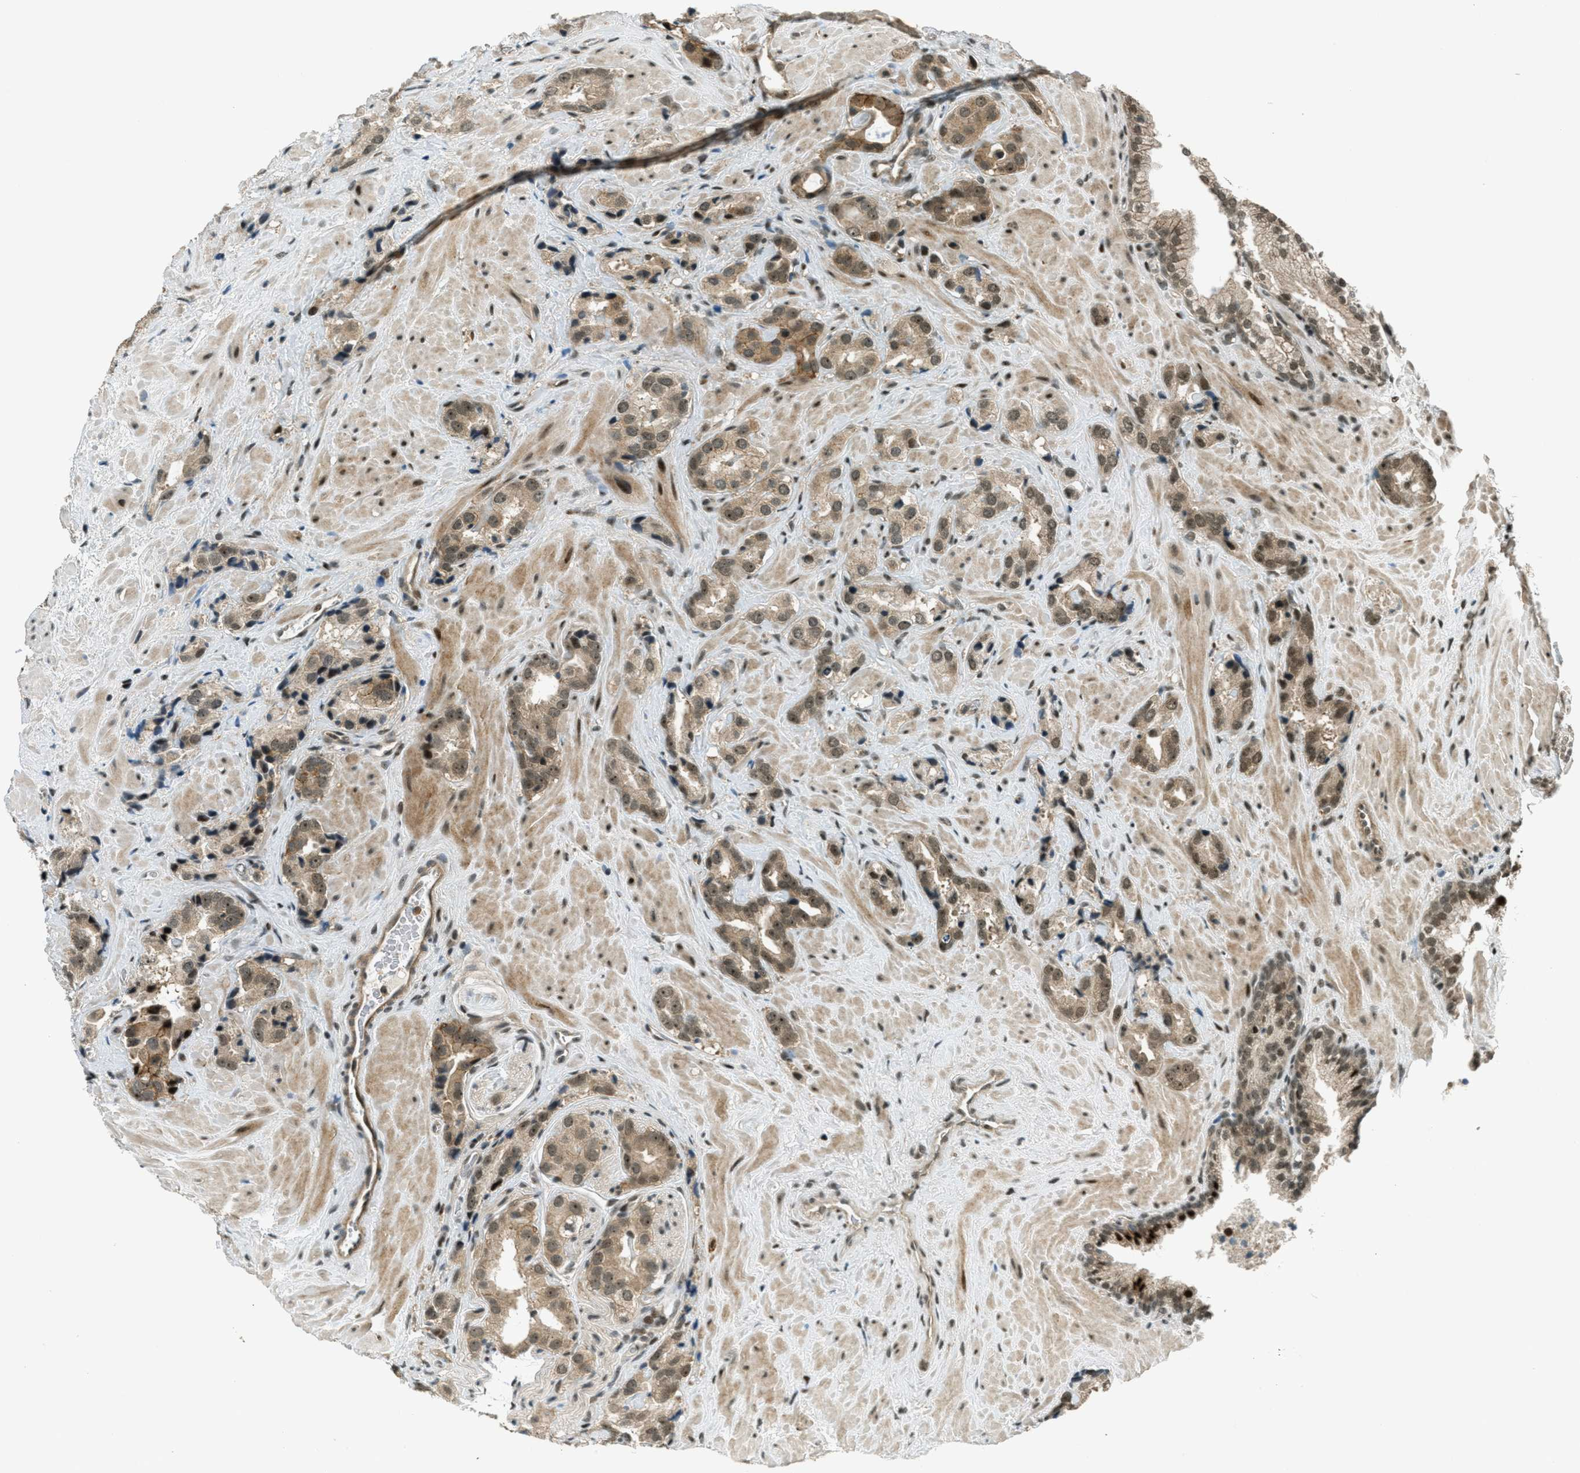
{"staining": {"intensity": "moderate", "quantity": ">75%", "location": "cytoplasmic/membranous,nuclear"}, "tissue": "prostate cancer", "cell_type": "Tumor cells", "image_type": "cancer", "snomed": [{"axis": "morphology", "description": "Adenocarcinoma, High grade"}, {"axis": "topography", "description": "Prostate"}], "caption": "Prostate cancer (adenocarcinoma (high-grade)) stained for a protein (brown) demonstrates moderate cytoplasmic/membranous and nuclear positive expression in approximately >75% of tumor cells.", "gene": "FOXM1", "patient": {"sex": "male", "age": 64}}